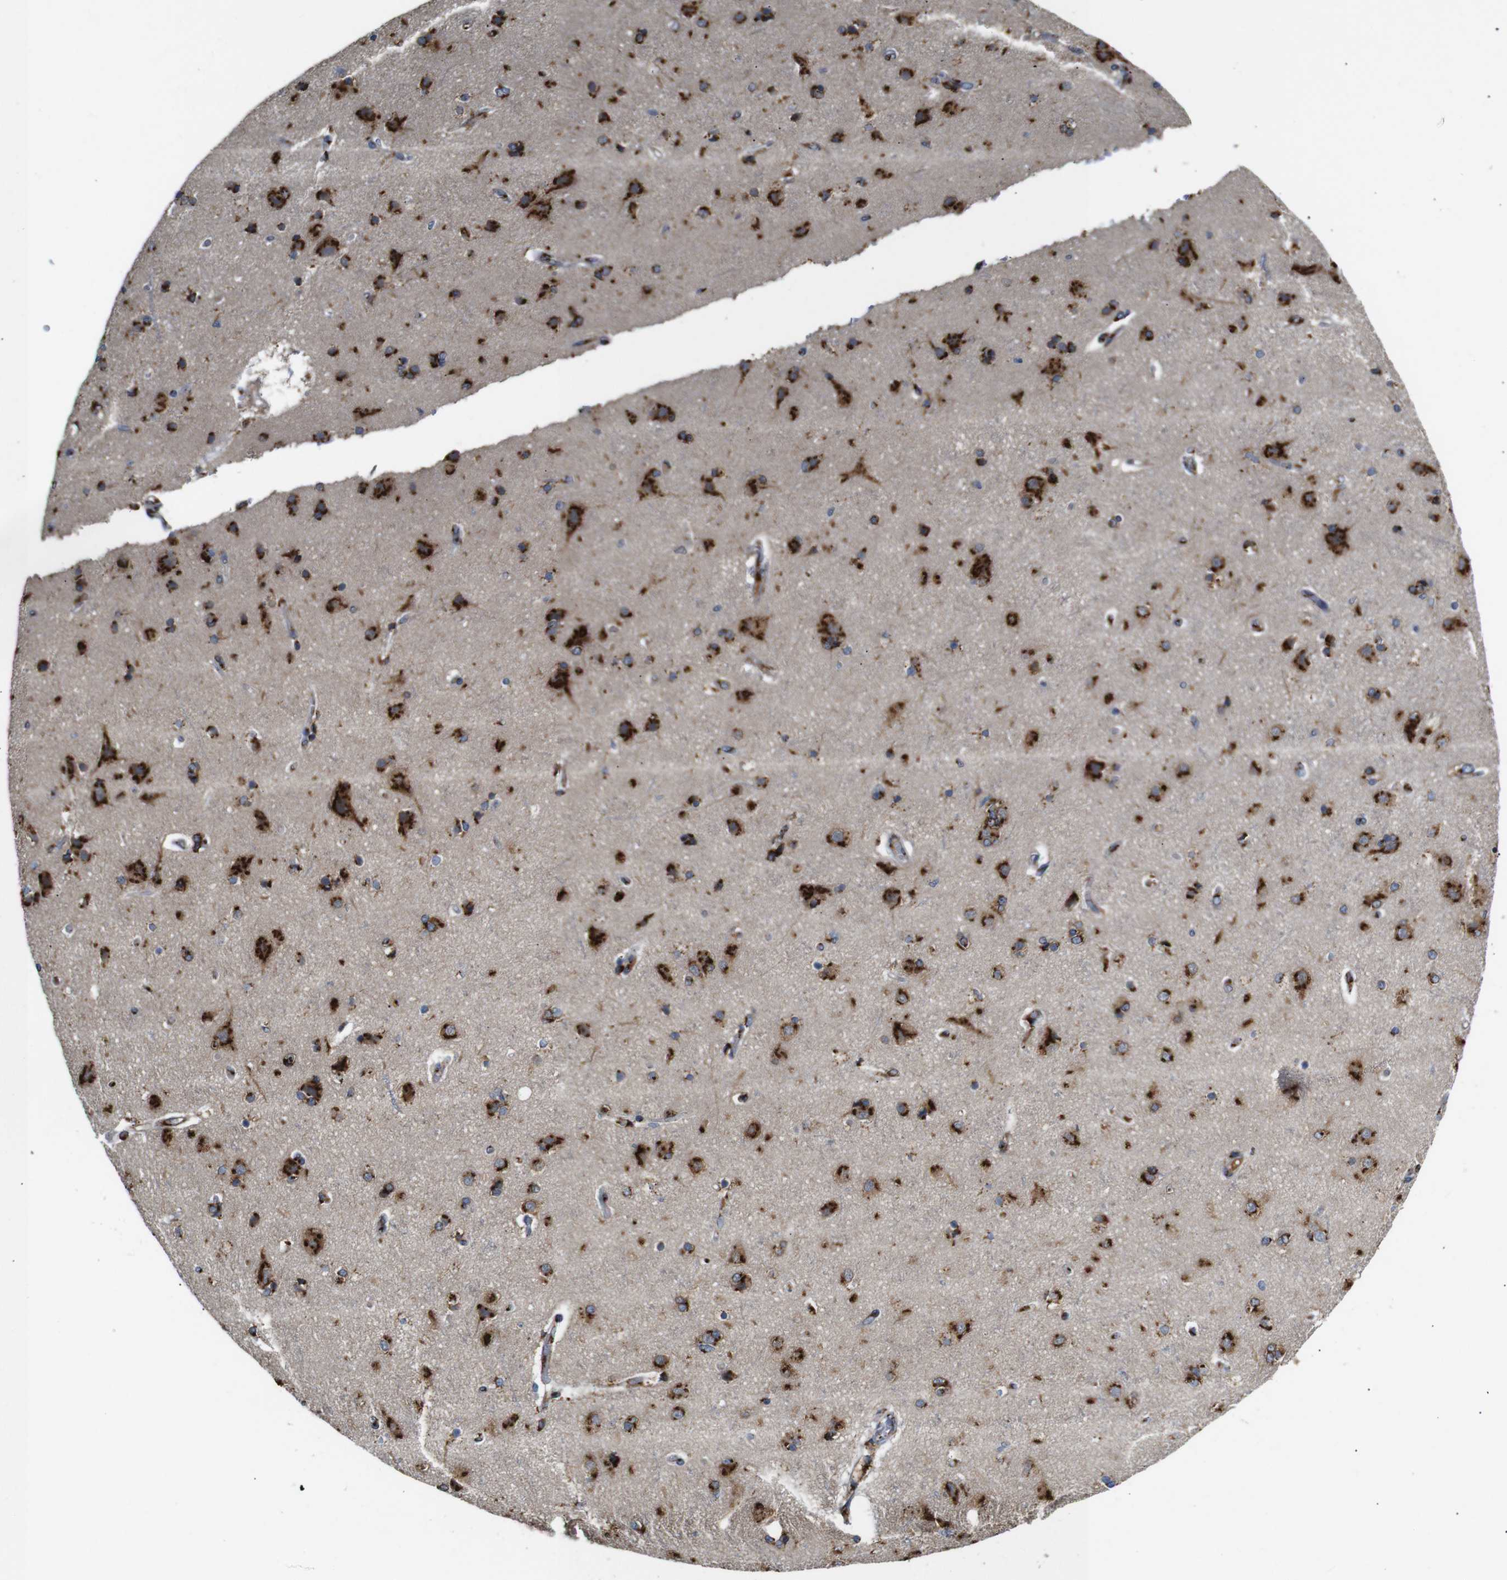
{"staining": {"intensity": "moderate", "quantity": "25%-75%", "location": "cytoplasmic/membranous"}, "tissue": "cerebral cortex", "cell_type": "Endothelial cells", "image_type": "normal", "snomed": [{"axis": "morphology", "description": "Normal tissue, NOS"}, {"axis": "topography", "description": "Cerebral cortex"}], "caption": "Immunohistochemistry (IHC) micrograph of unremarkable human cerebral cortex stained for a protein (brown), which exhibits medium levels of moderate cytoplasmic/membranous positivity in about 25%-75% of endothelial cells.", "gene": "TGOLN2", "patient": {"sex": "female", "age": 54}}